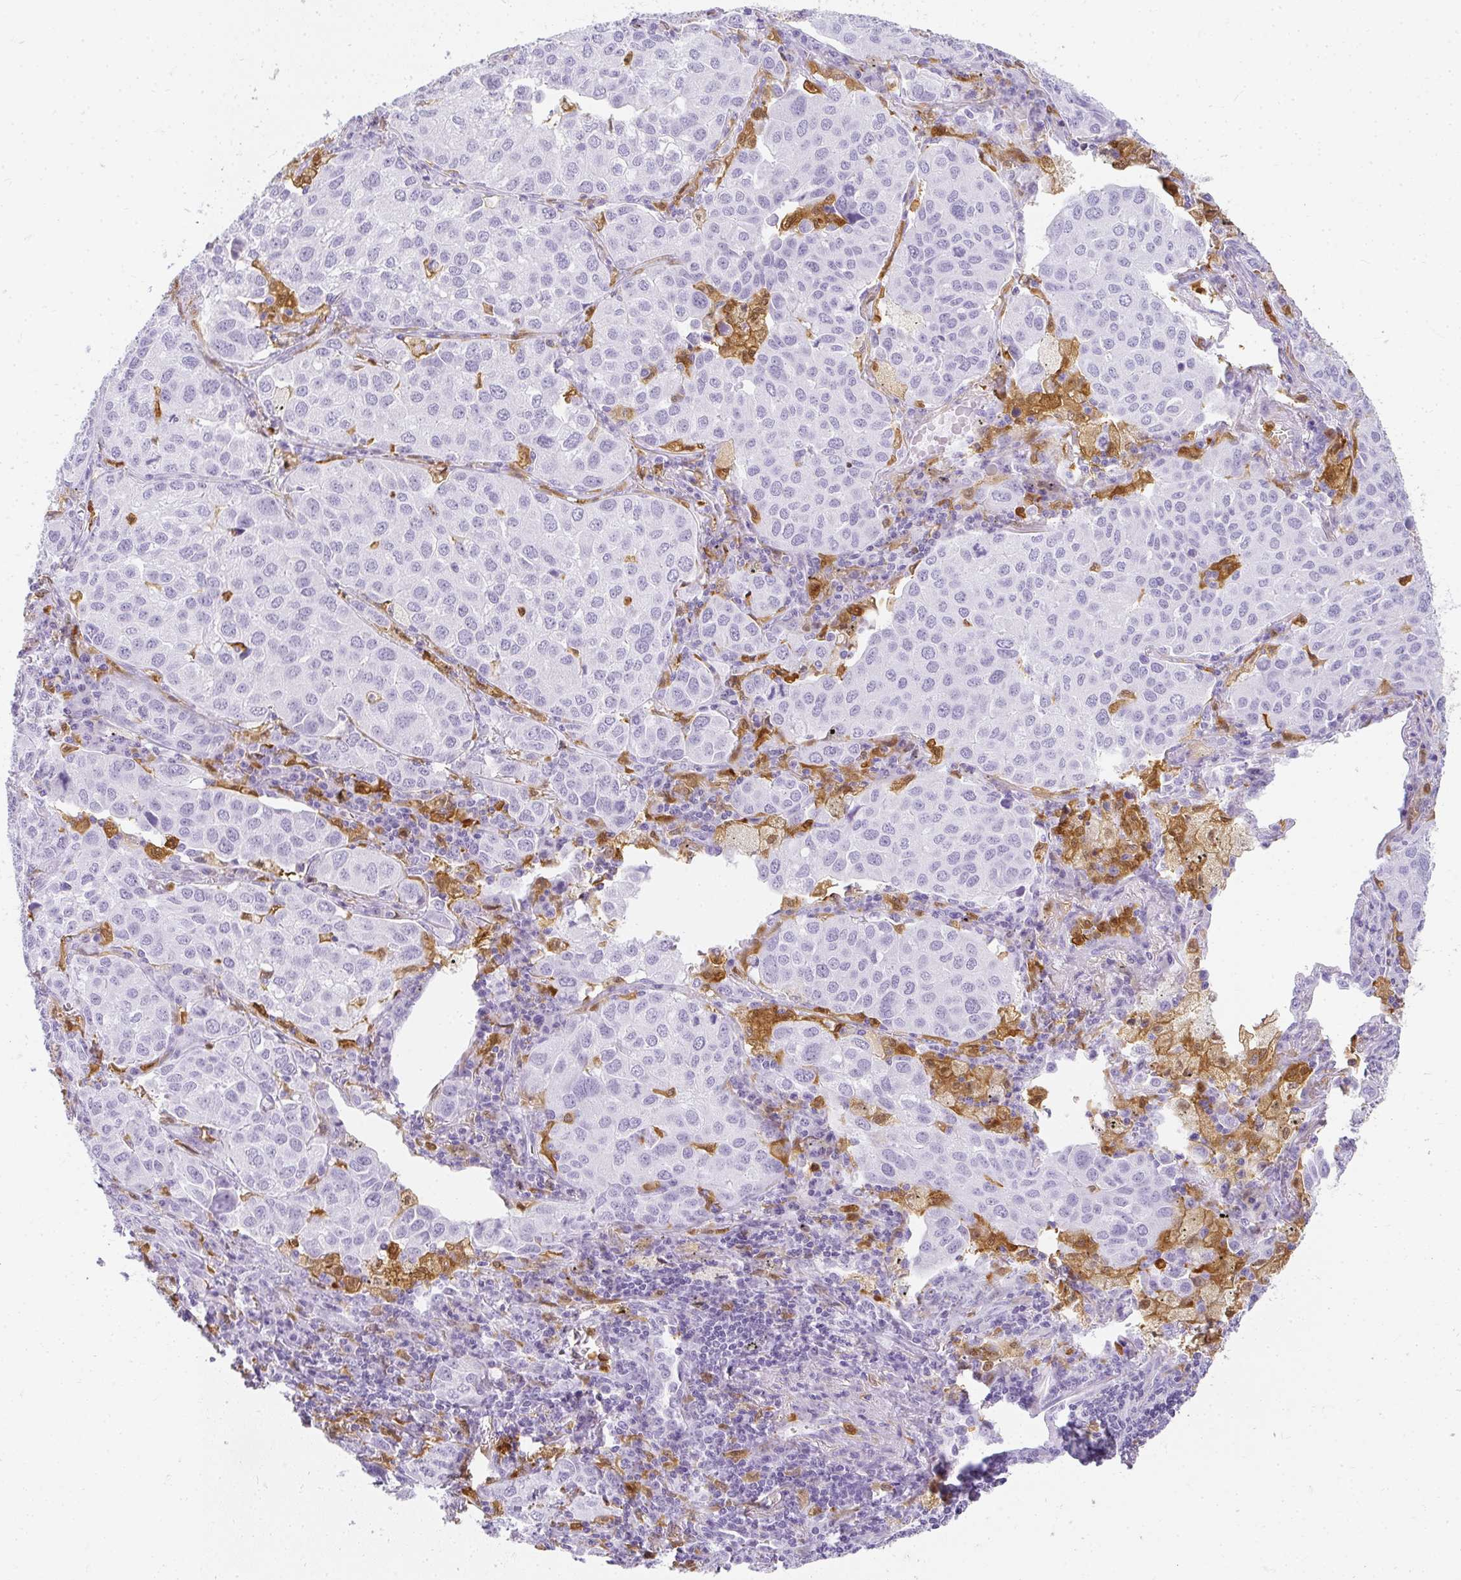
{"staining": {"intensity": "negative", "quantity": "none", "location": "none"}, "tissue": "lung cancer", "cell_type": "Tumor cells", "image_type": "cancer", "snomed": [{"axis": "morphology", "description": "Adenocarcinoma, NOS"}, {"axis": "morphology", "description": "Adenocarcinoma, metastatic, NOS"}, {"axis": "topography", "description": "Lymph node"}, {"axis": "topography", "description": "Lung"}], "caption": "Tumor cells show no significant staining in lung adenocarcinoma.", "gene": "HK3", "patient": {"sex": "female", "age": 65}}